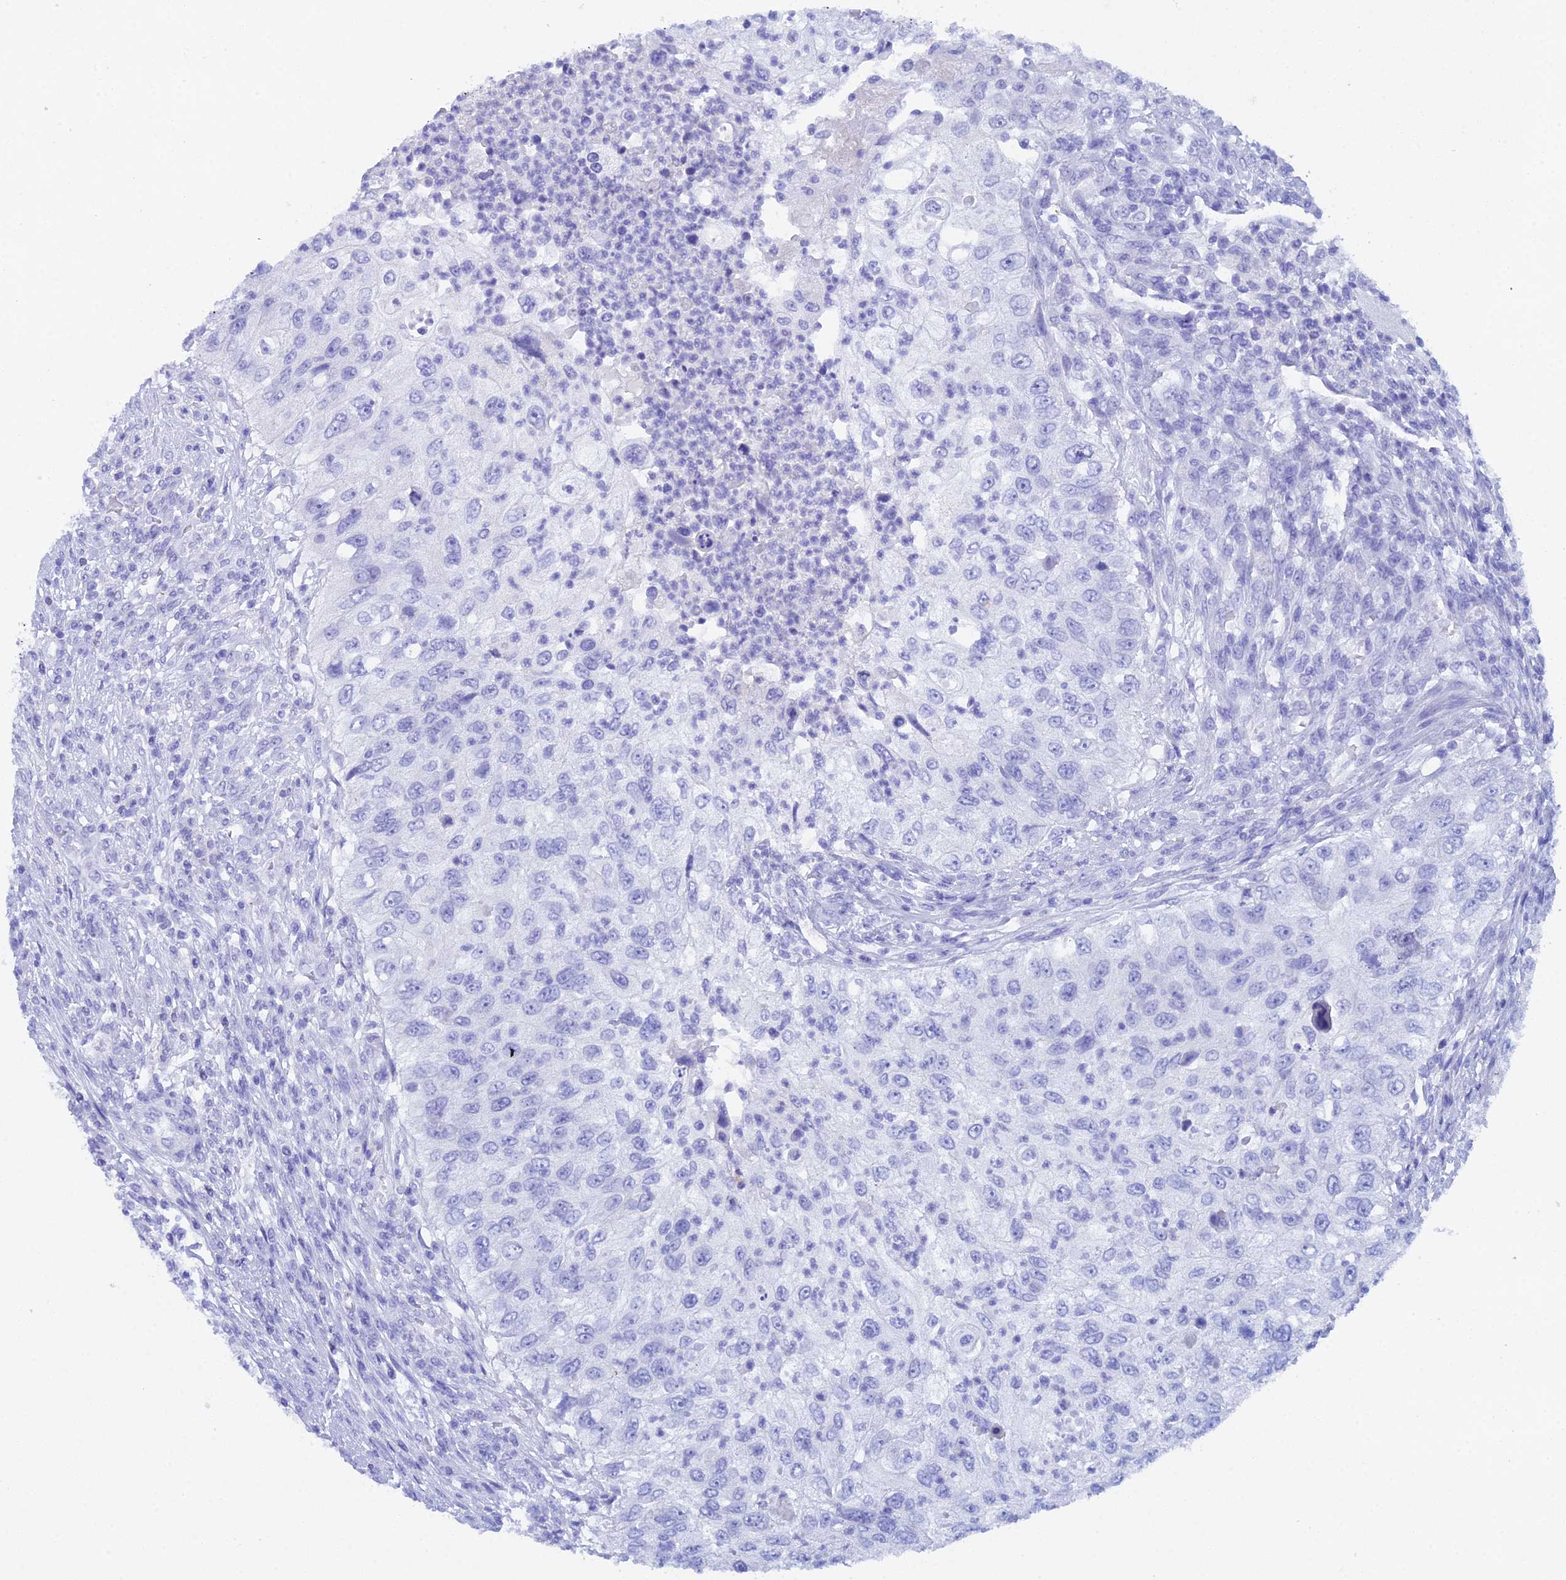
{"staining": {"intensity": "negative", "quantity": "none", "location": "none"}, "tissue": "urothelial cancer", "cell_type": "Tumor cells", "image_type": "cancer", "snomed": [{"axis": "morphology", "description": "Urothelial carcinoma, High grade"}, {"axis": "topography", "description": "Urinary bladder"}], "caption": "Tumor cells show no significant protein expression in urothelial cancer.", "gene": "REG1A", "patient": {"sex": "female", "age": 60}}